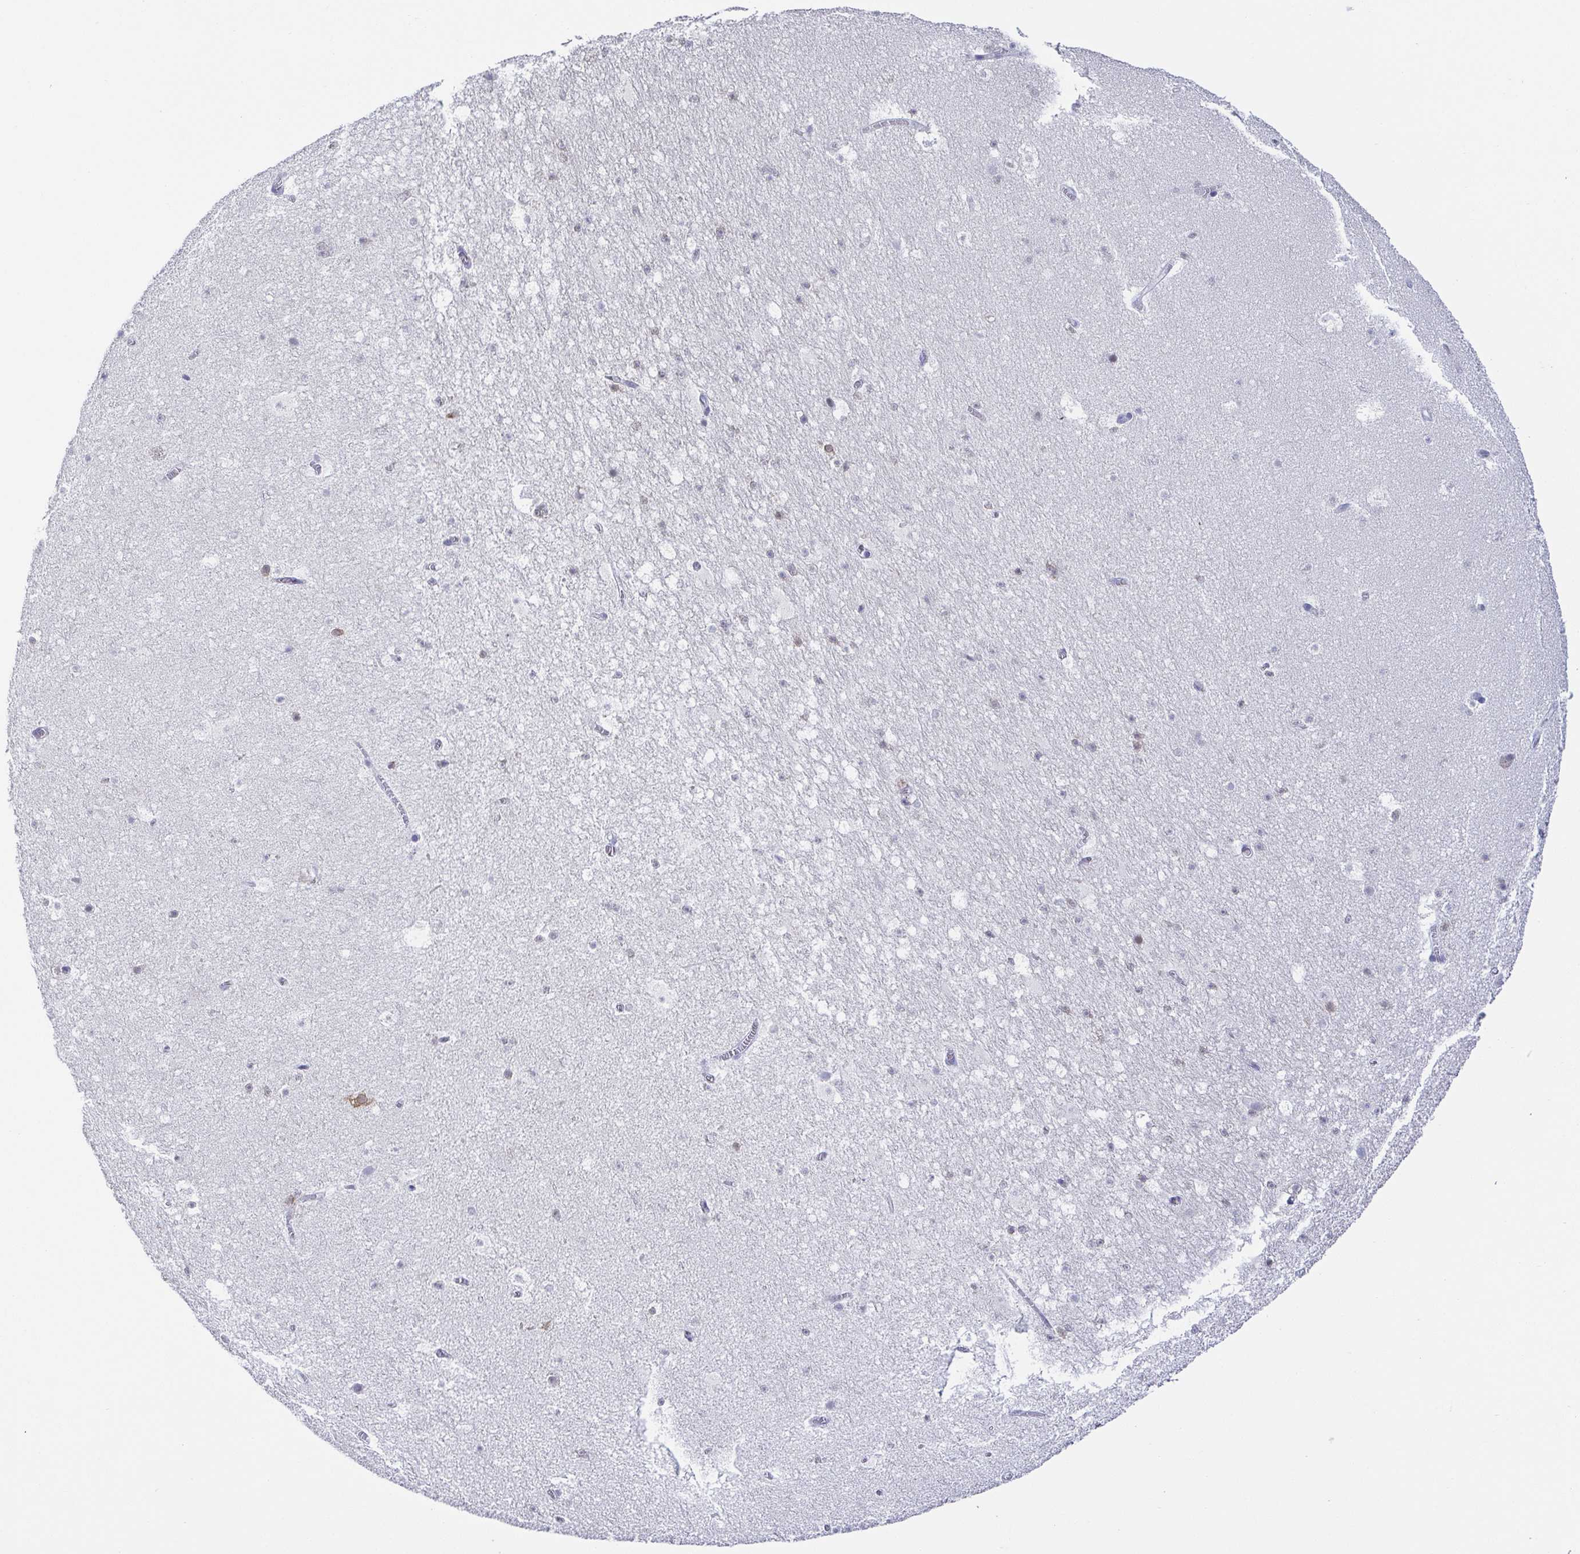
{"staining": {"intensity": "moderate", "quantity": "<25%", "location": "cytoplasmic/membranous"}, "tissue": "hippocampus", "cell_type": "Glial cells", "image_type": "normal", "snomed": [{"axis": "morphology", "description": "Normal tissue, NOS"}, {"axis": "topography", "description": "Hippocampus"}], "caption": "Unremarkable hippocampus was stained to show a protein in brown. There is low levels of moderate cytoplasmic/membranous positivity in about <25% of glial cells. (Stains: DAB (3,3'-diaminobenzidine) in brown, nuclei in blue, Microscopy: brightfield microscopy at high magnification).", "gene": "RNASE7", "patient": {"sex": "female", "age": 42}}